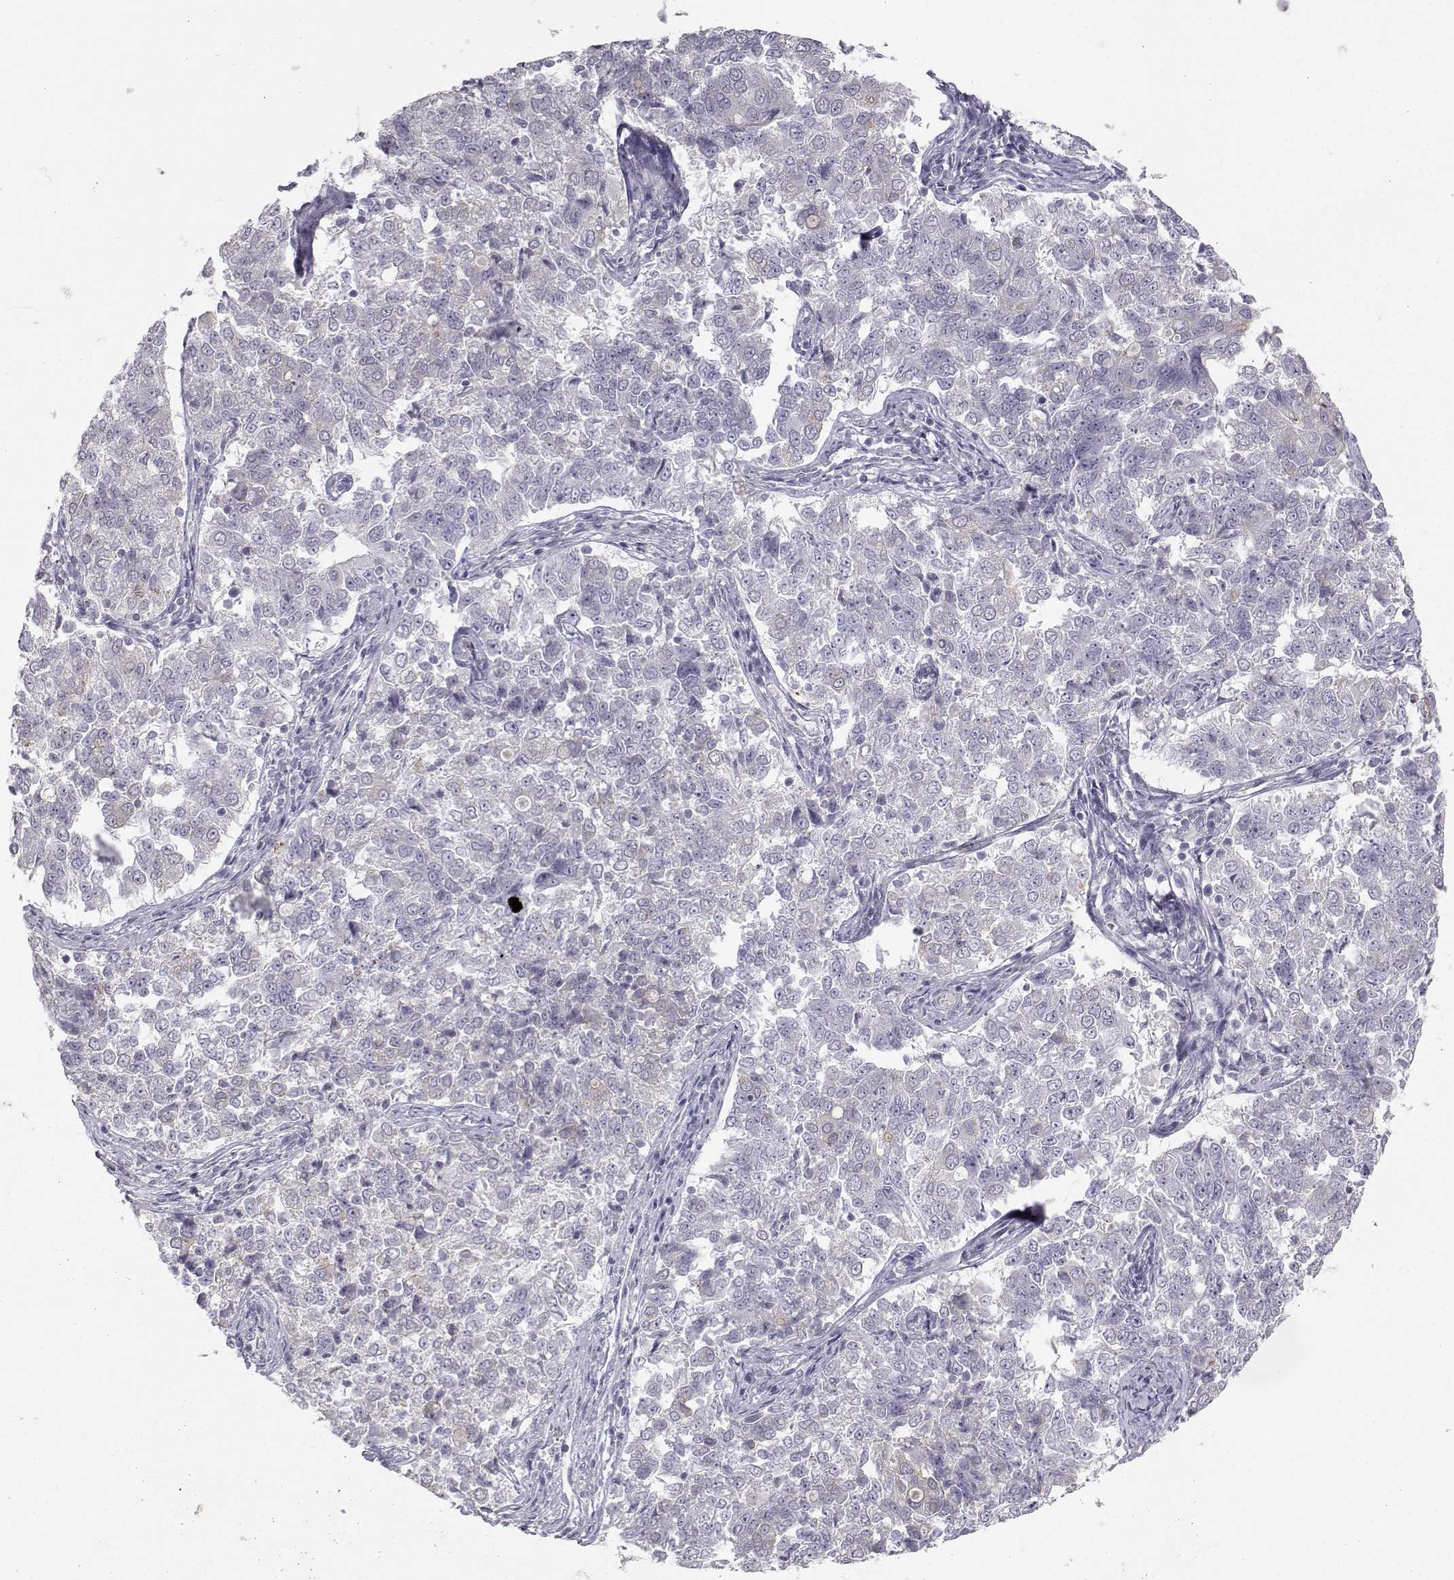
{"staining": {"intensity": "negative", "quantity": "none", "location": "none"}, "tissue": "endometrial cancer", "cell_type": "Tumor cells", "image_type": "cancer", "snomed": [{"axis": "morphology", "description": "Adenocarcinoma, NOS"}, {"axis": "topography", "description": "Endometrium"}], "caption": "Immunohistochemical staining of endometrial cancer (adenocarcinoma) shows no significant staining in tumor cells.", "gene": "ZNF185", "patient": {"sex": "female", "age": 43}}